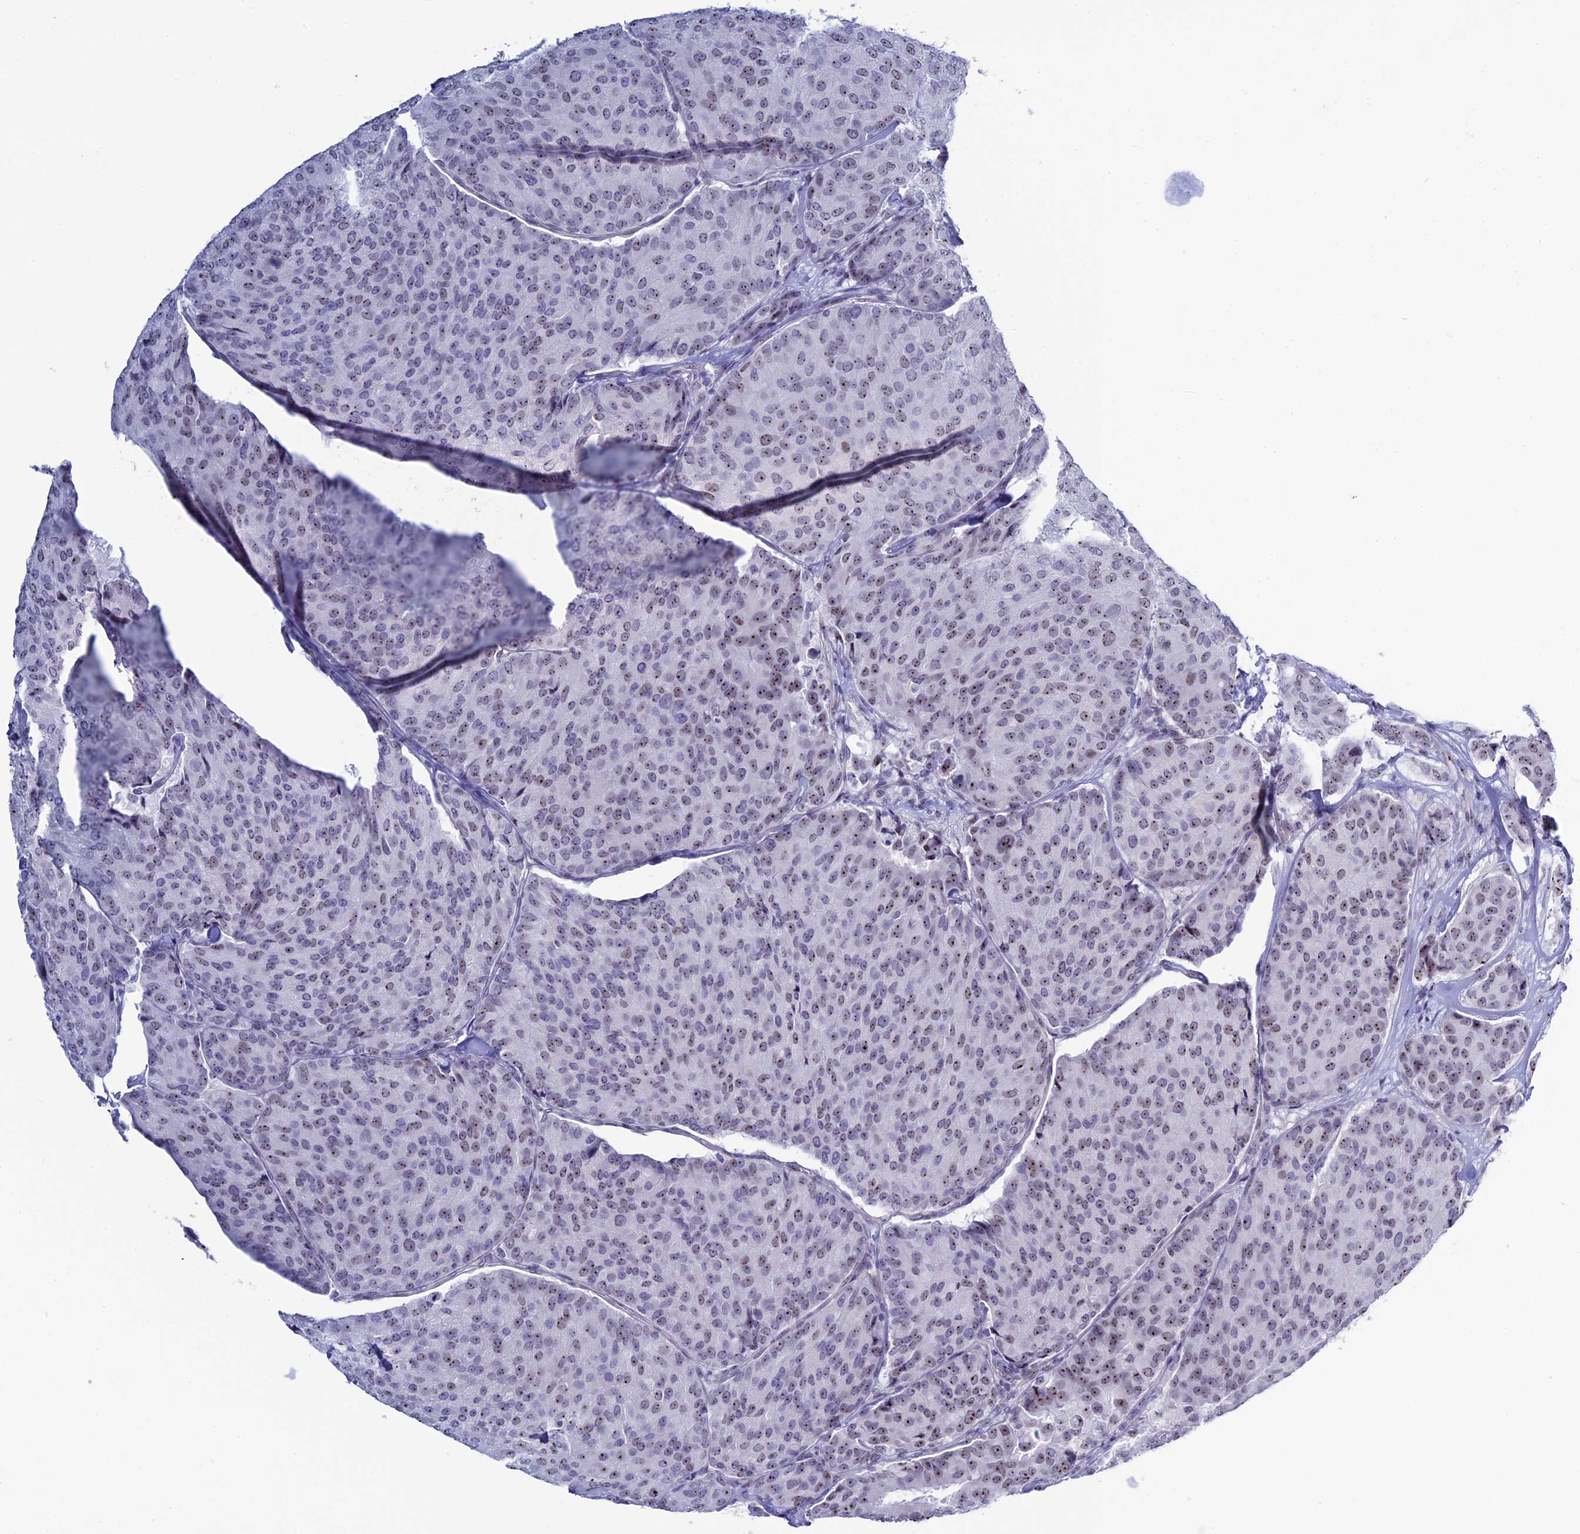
{"staining": {"intensity": "weak", "quantity": "25%-75%", "location": "nuclear"}, "tissue": "breast cancer", "cell_type": "Tumor cells", "image_type": "cancer", "snomed": [{"axis": "morphology", "description": "Duct carcinoma"}, {"axis": "topography", "description": "Breast"}], "caption": "About 25%-75% of tumor cells in infiltrating ductal carcinoma (breast) reveal weak nuclear protein staining as visualized by brown immunohistochemical staining.", "gene": "CCDC86", "patient": {"sex": "female", "age": 75}}